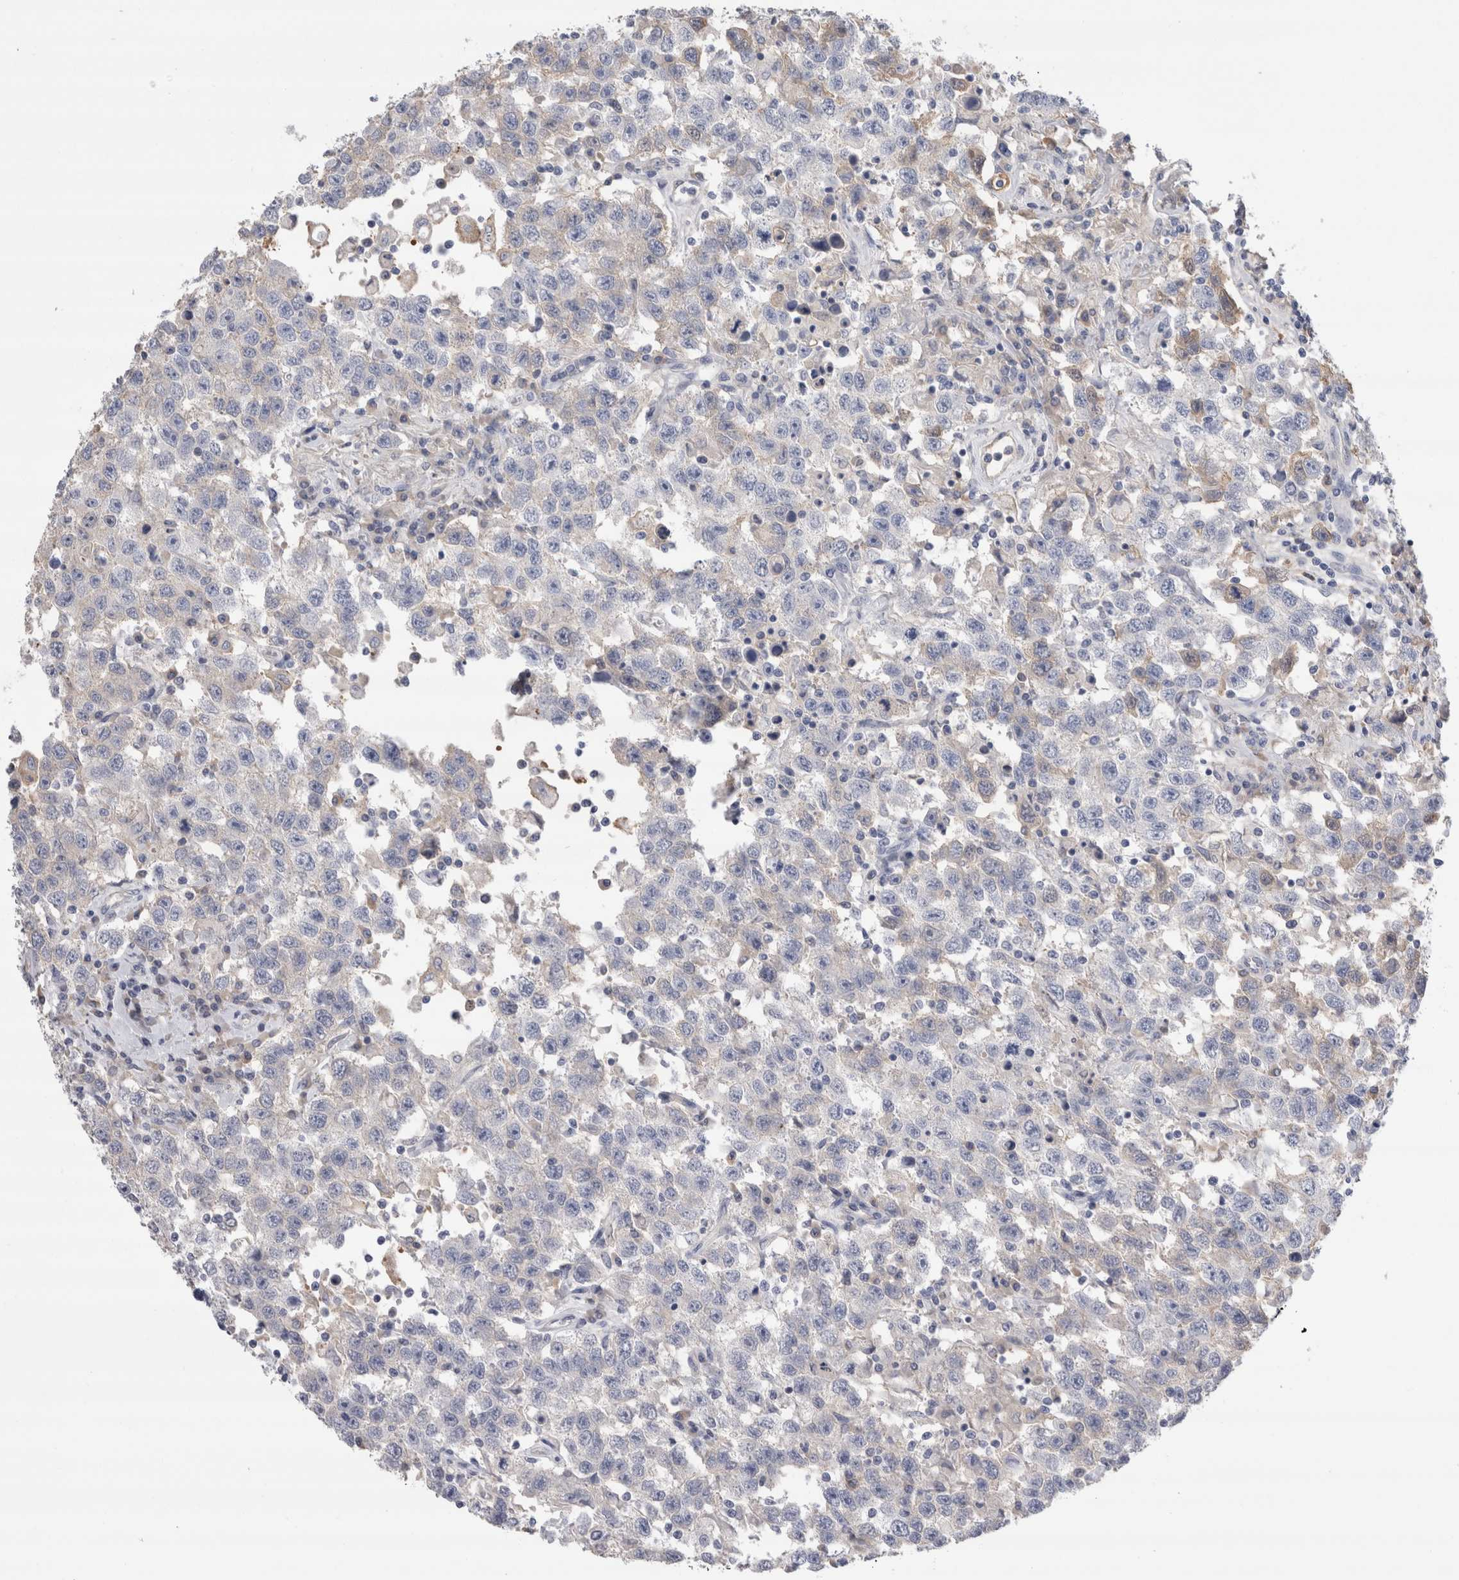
{"staining": {"intensity": "negative", "quantity": "none", "location": "none"}, "tissue": "testis cancer", "cell_type": "Tumor cells", "image_type": "cancer", "snomed": [{"axis": "morphology", "description": "Seminoma, NOS"}, {"axis": "topography", "description": "Testis"}], "caption": "DAB (3,3'-diaminobenzidine) immunohistochemical staining of human seminoma (testis) exhibits no significant staining in tumor cells.", "gene": "REG1A", "patient": {"sex": "male", "age": 41}}